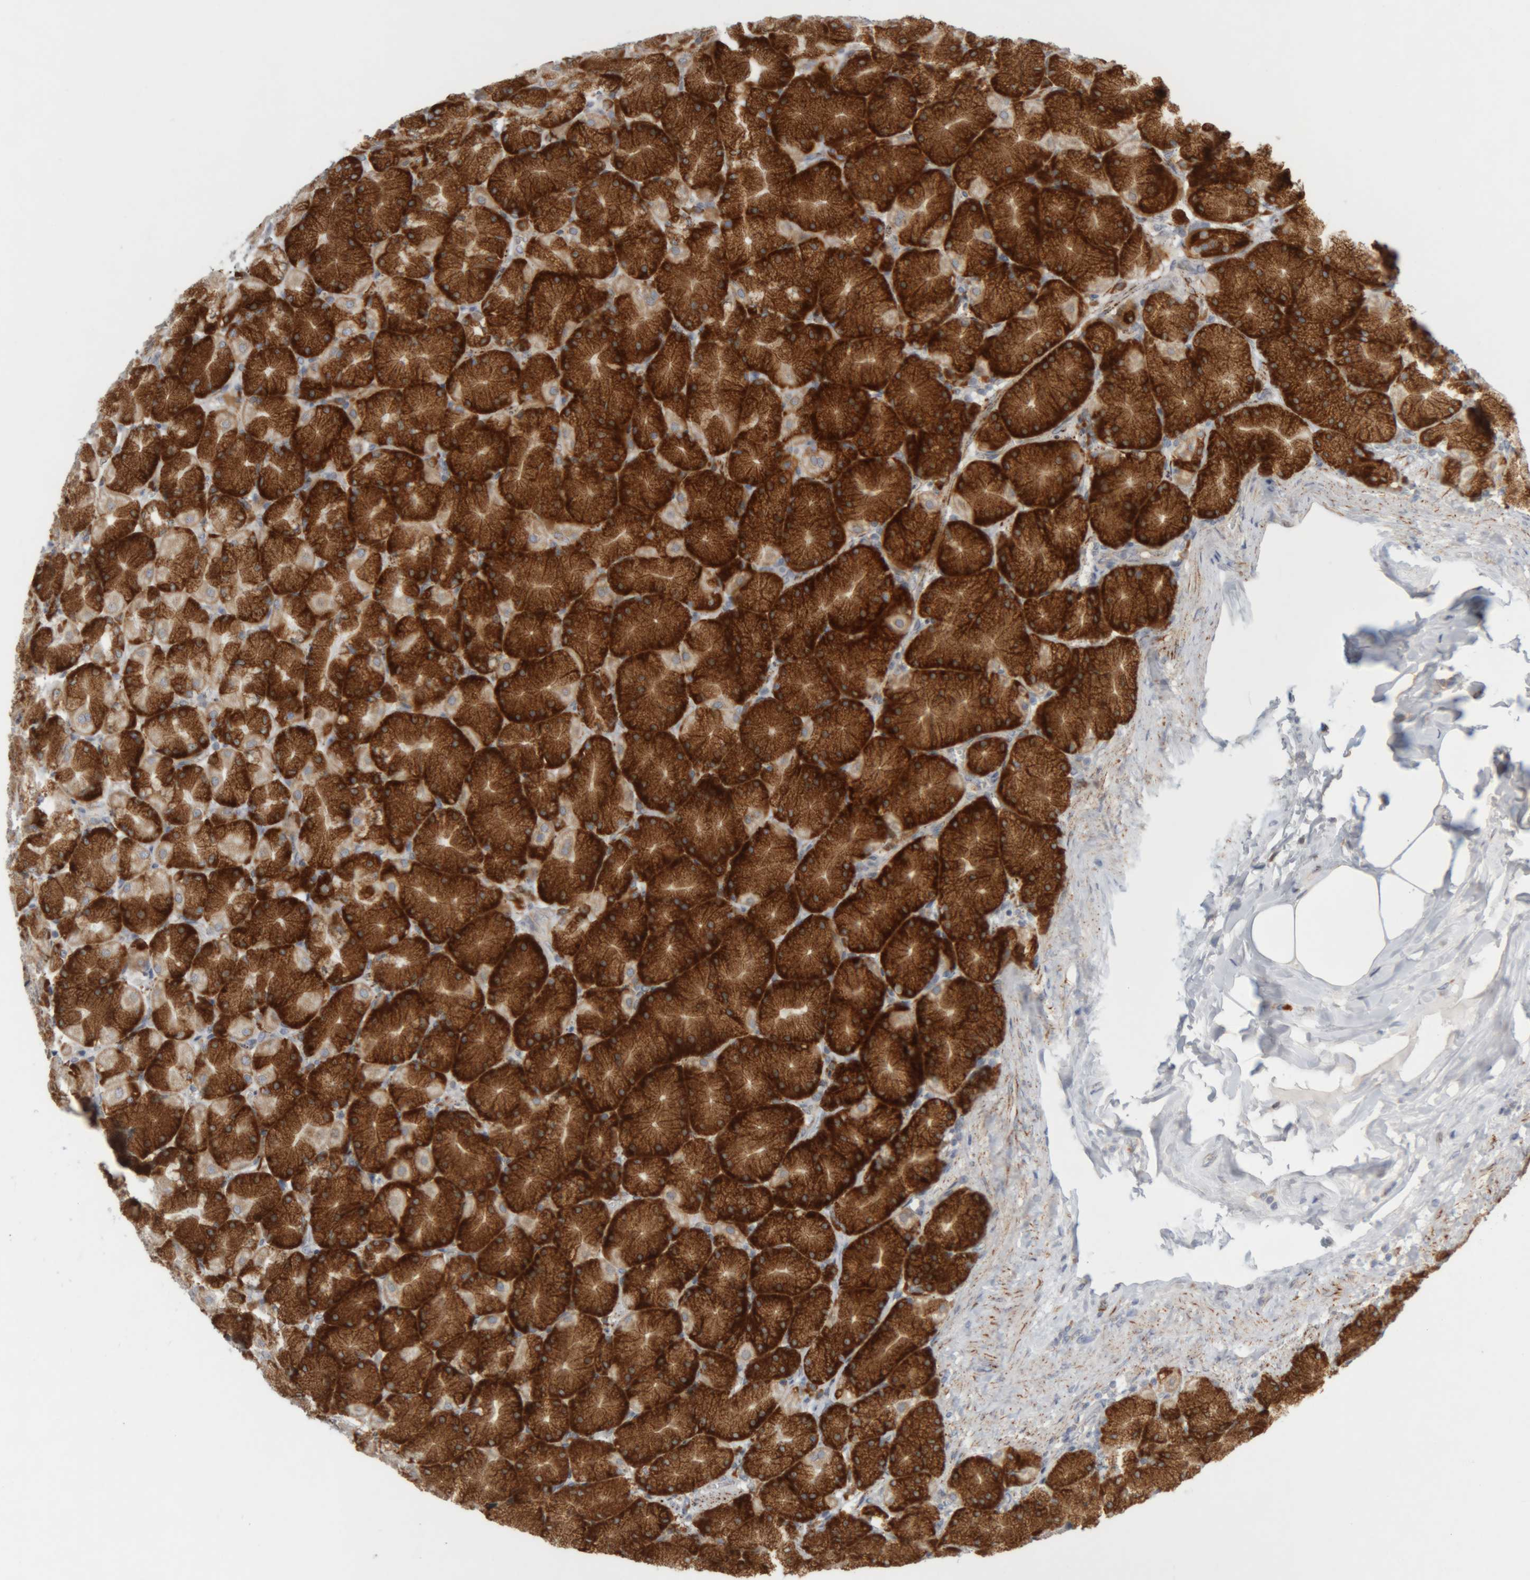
{"staining": {"intensity": "strong", "quantity": ">75%", "location": "cytoplasmic/membranous"}, "tissue": "stomach", "cell_type": "Glandular cells", "image_type": "normal", "snomed": [{"axis": "morphology", "description": "Normal tissue, NOS"}, {"axis": "topography", "description": "Stomach, upper"}], "caption": "Protein positivity by immunohistochemistry displays strong cytoplasmic/membranous positivity in approximately >75% of glandular cells in benign stomach. (DAB (3,3'-diaminobenzidine) IHC with brightfield microscopy, high magnification).", "gene": "RPN2", "patient": {"sex": "female", "age": 56}}